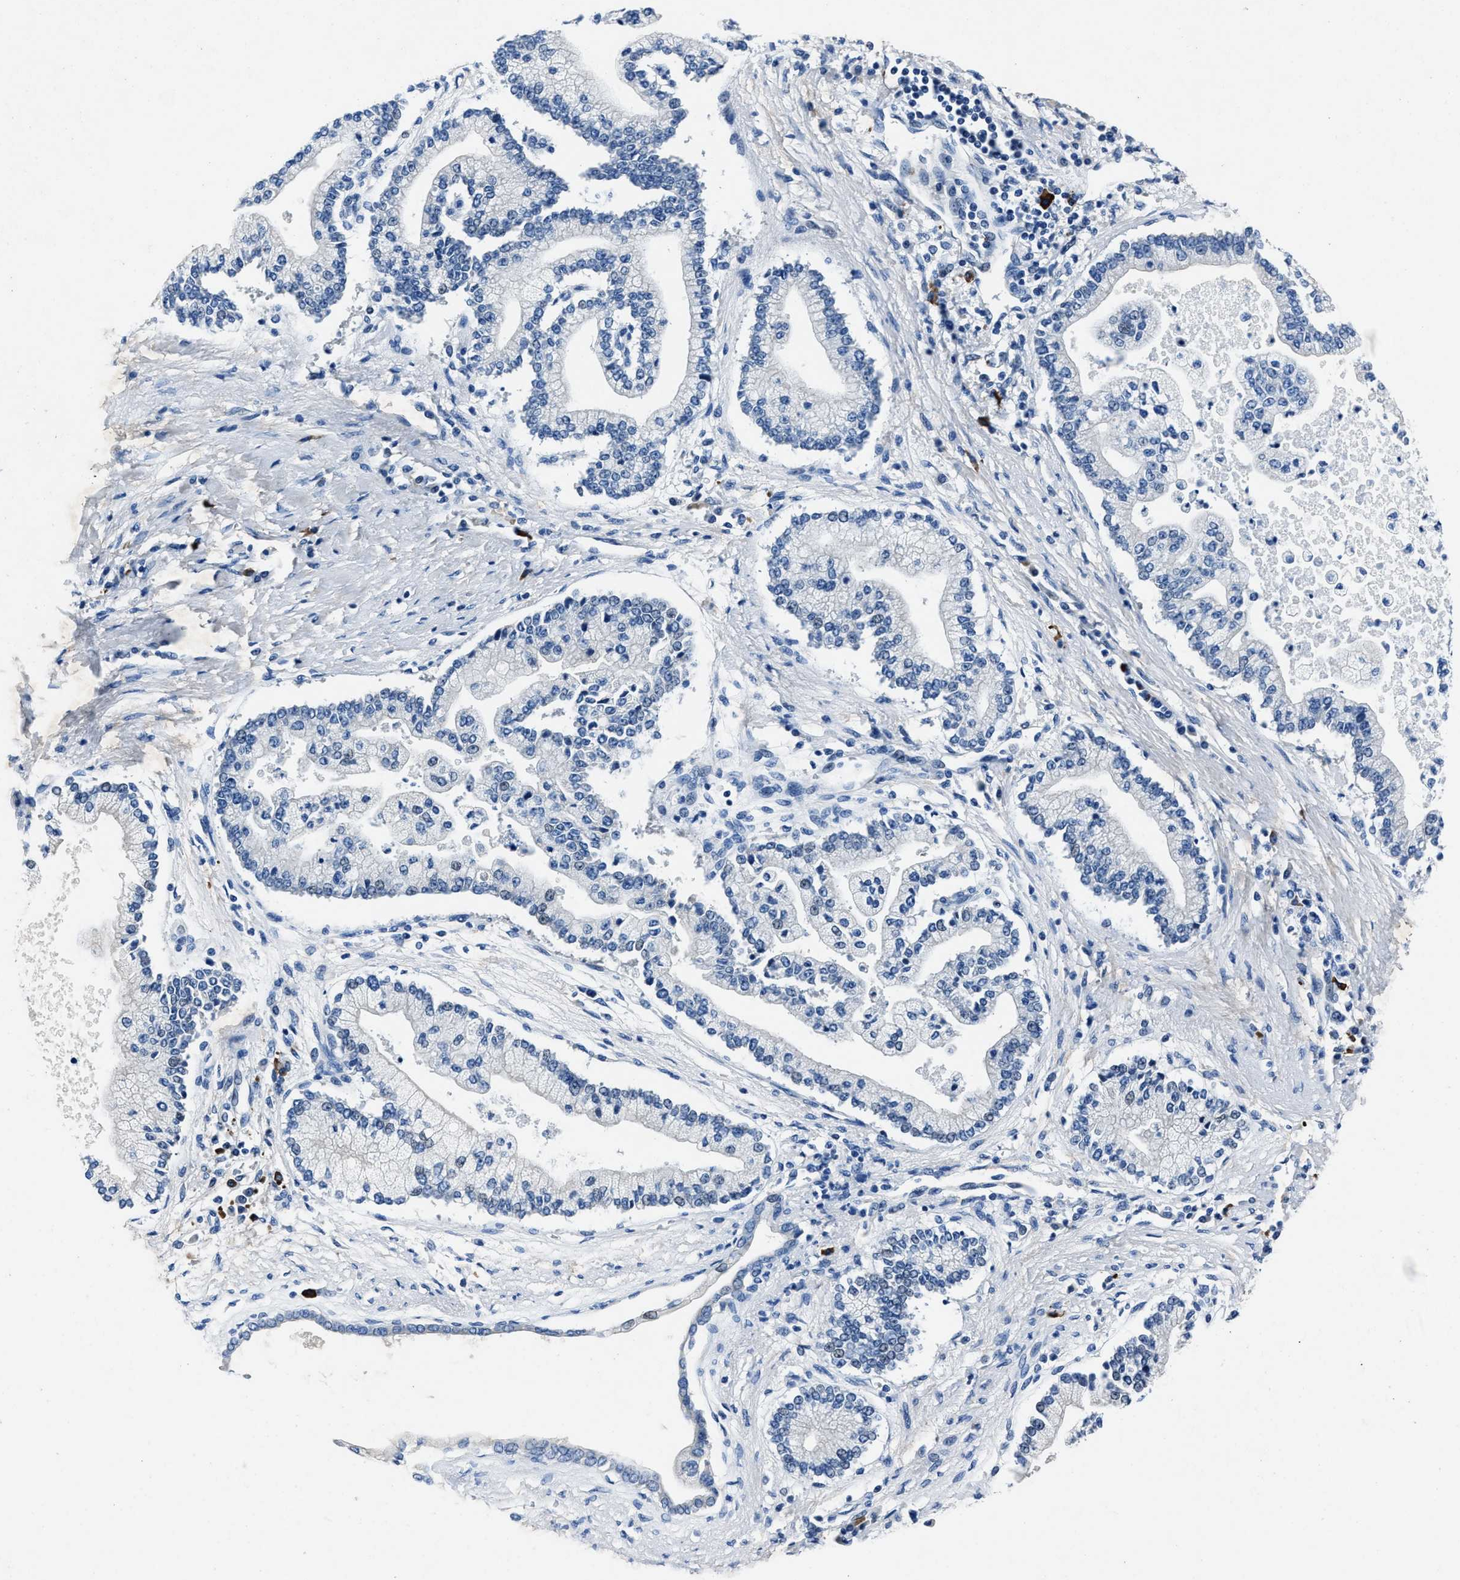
{"staining": {"intensity": "negative", "quantity": "none", "location": "none"}, "tissue": "liver cancer", "cell_type": "Tumor cells", "image_type": "cancer", "snomed": [{"axis": "morphology", "description": "Cholangiocarcinoma"}, {"axis": "topography", "description": "Liver"}], "caption": "Cholangiocarcinoma (liver) stained for a protein using IHC shows no positivity tumor cells.", "gene": "NACAD", "patient": {"sex": "male", "age": 50}}